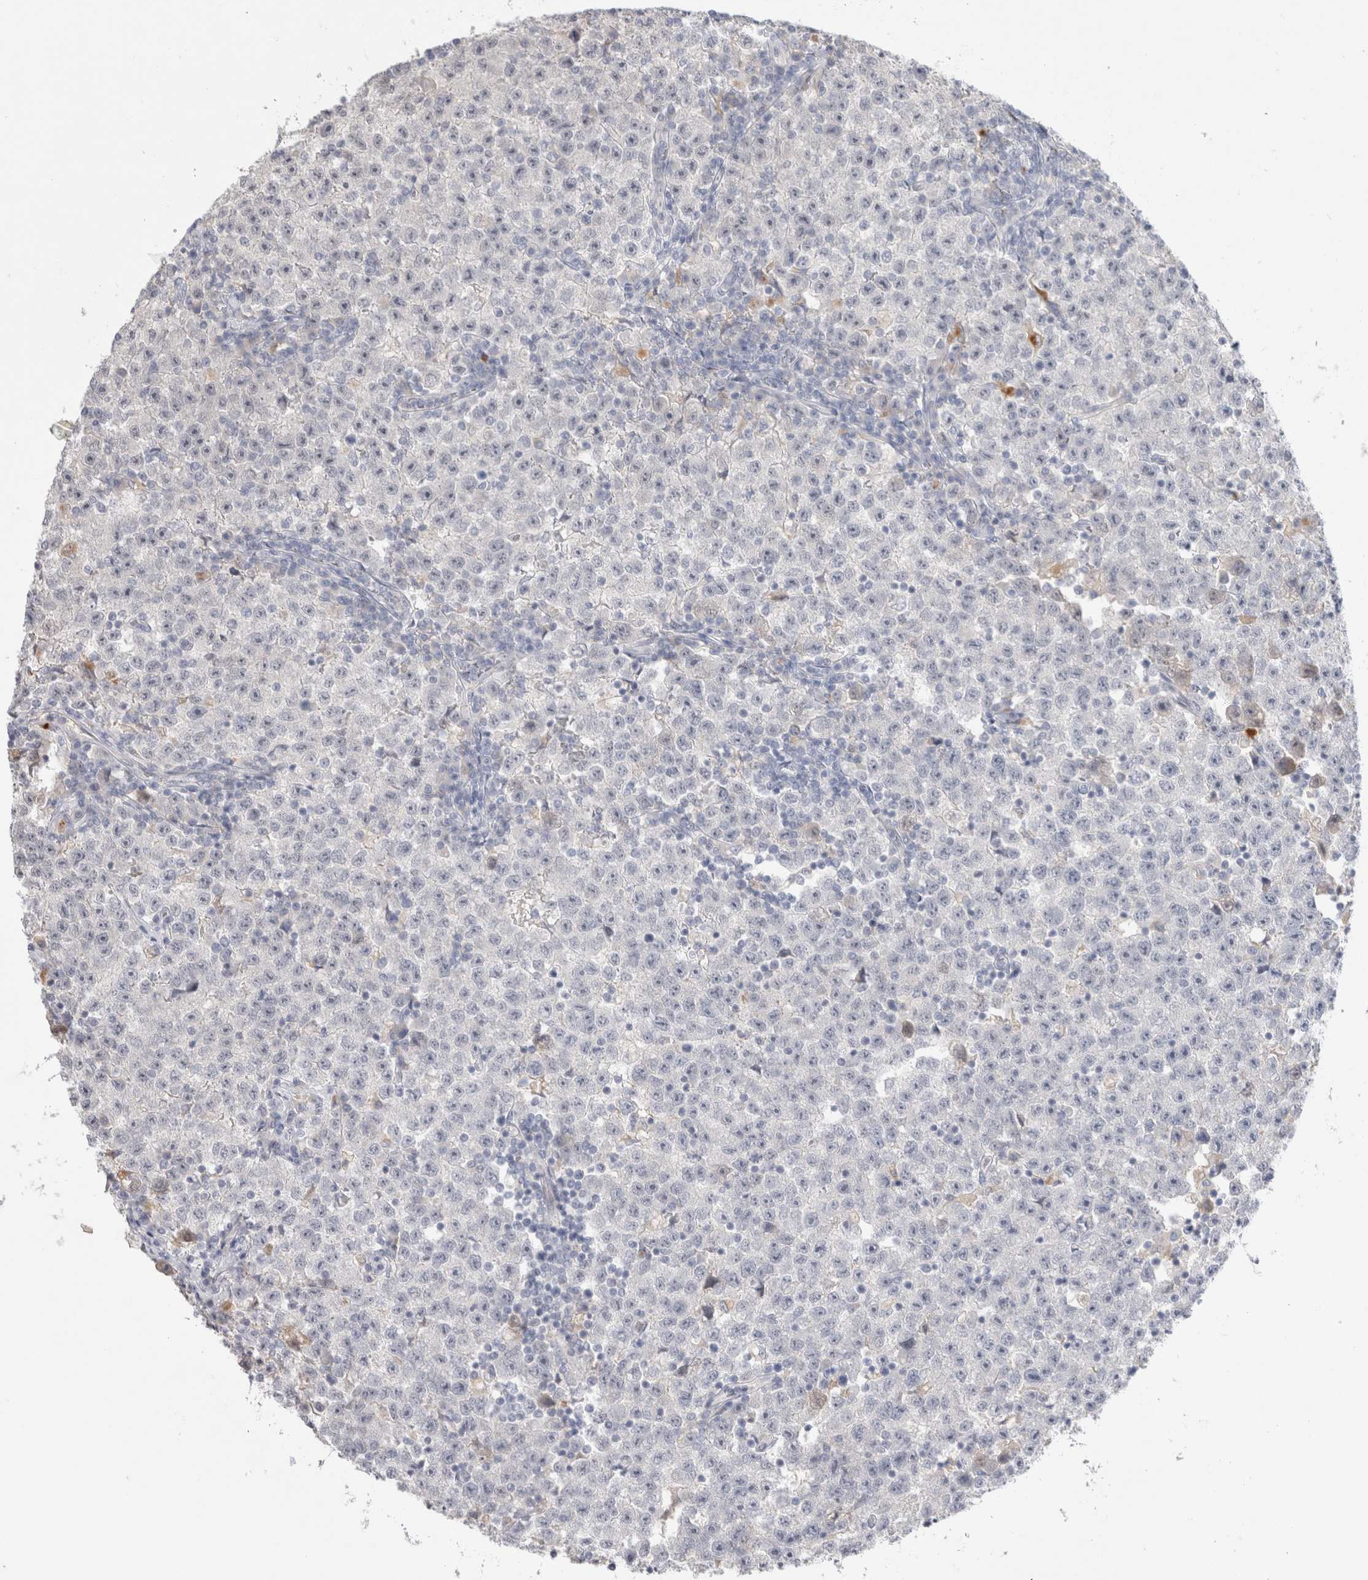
{"staining": {"intensity": "negative", "quantity": "none", "location": "none"}, "tissue": "testis cancer", "cell_type": "Tumor cells", "image_type": "cancer", "snomed": [{"axis": "morphology", "description": "Seminoma, NOS"}, {"axis": "topography", "description": "Testis"}], "caption": "A histopathology image of human testis cancer is negative for staining in tumor cells. (Brightfield microscopy of DAB (3,3'-diaminobenzidine) immunohistochemistry (IHC) at high magnification).", "gene": "HPGDS", "patient": {"sex": "male", "age": 22}}